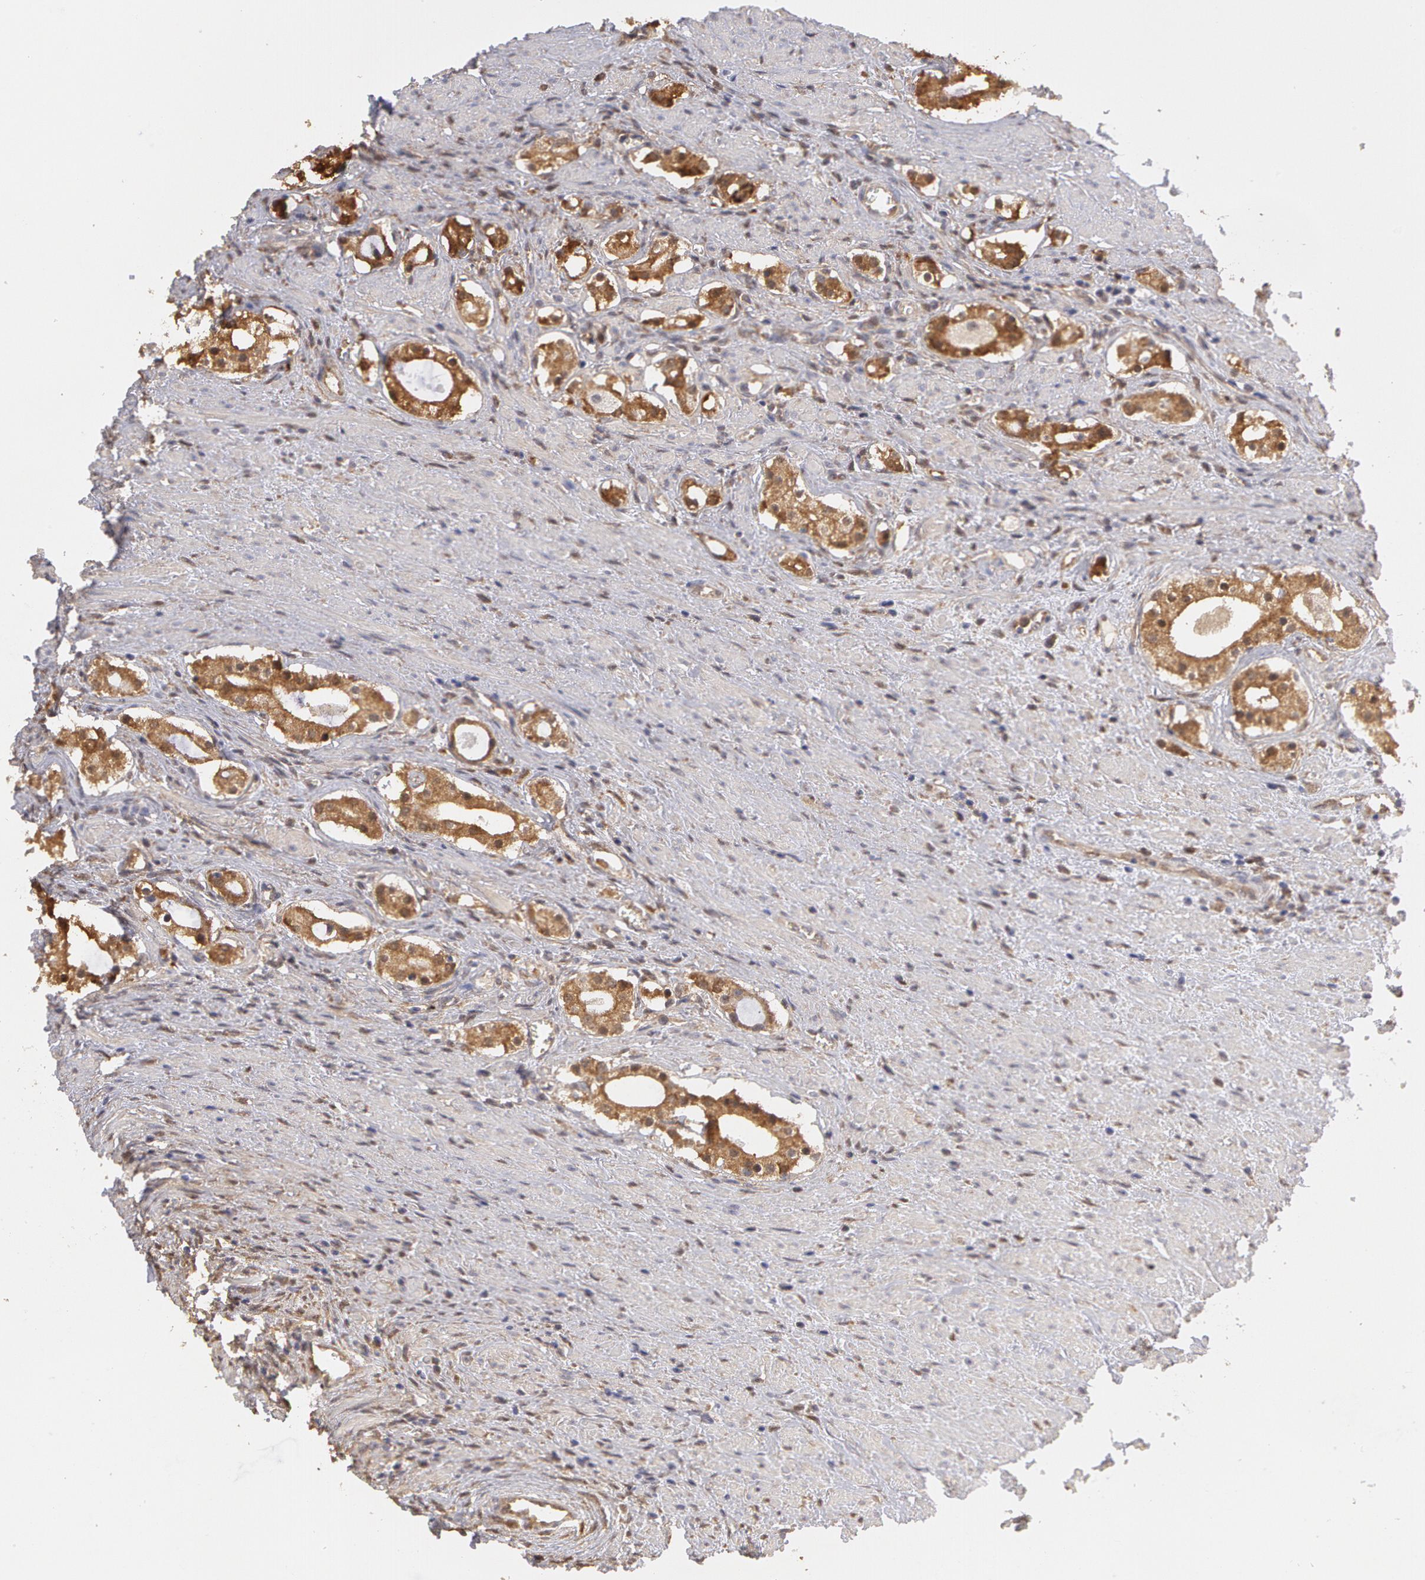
{"staining": {"intensity": "moderate", "quantity": ">75%", "location": "cytoplasmic/membranous"}, "tissue": "prostate cancer", "cell_type": "Tumor cells", "image_type": "cancer", "snomed": [{"axis": "morphology", "description": "Adenocarcinoma, Medium grade"}, {"axis": "topography", "description": "Prostate"}], "caption": "A medium amount of moderate cytoplasmic/membranous expression is appreciated in about >75% of tumor cells in prostate cancer (adenocarcinoma (medium-grade)) tissue.", "gene": "MPST", "patient": {"sex": "male", "age": 73}}